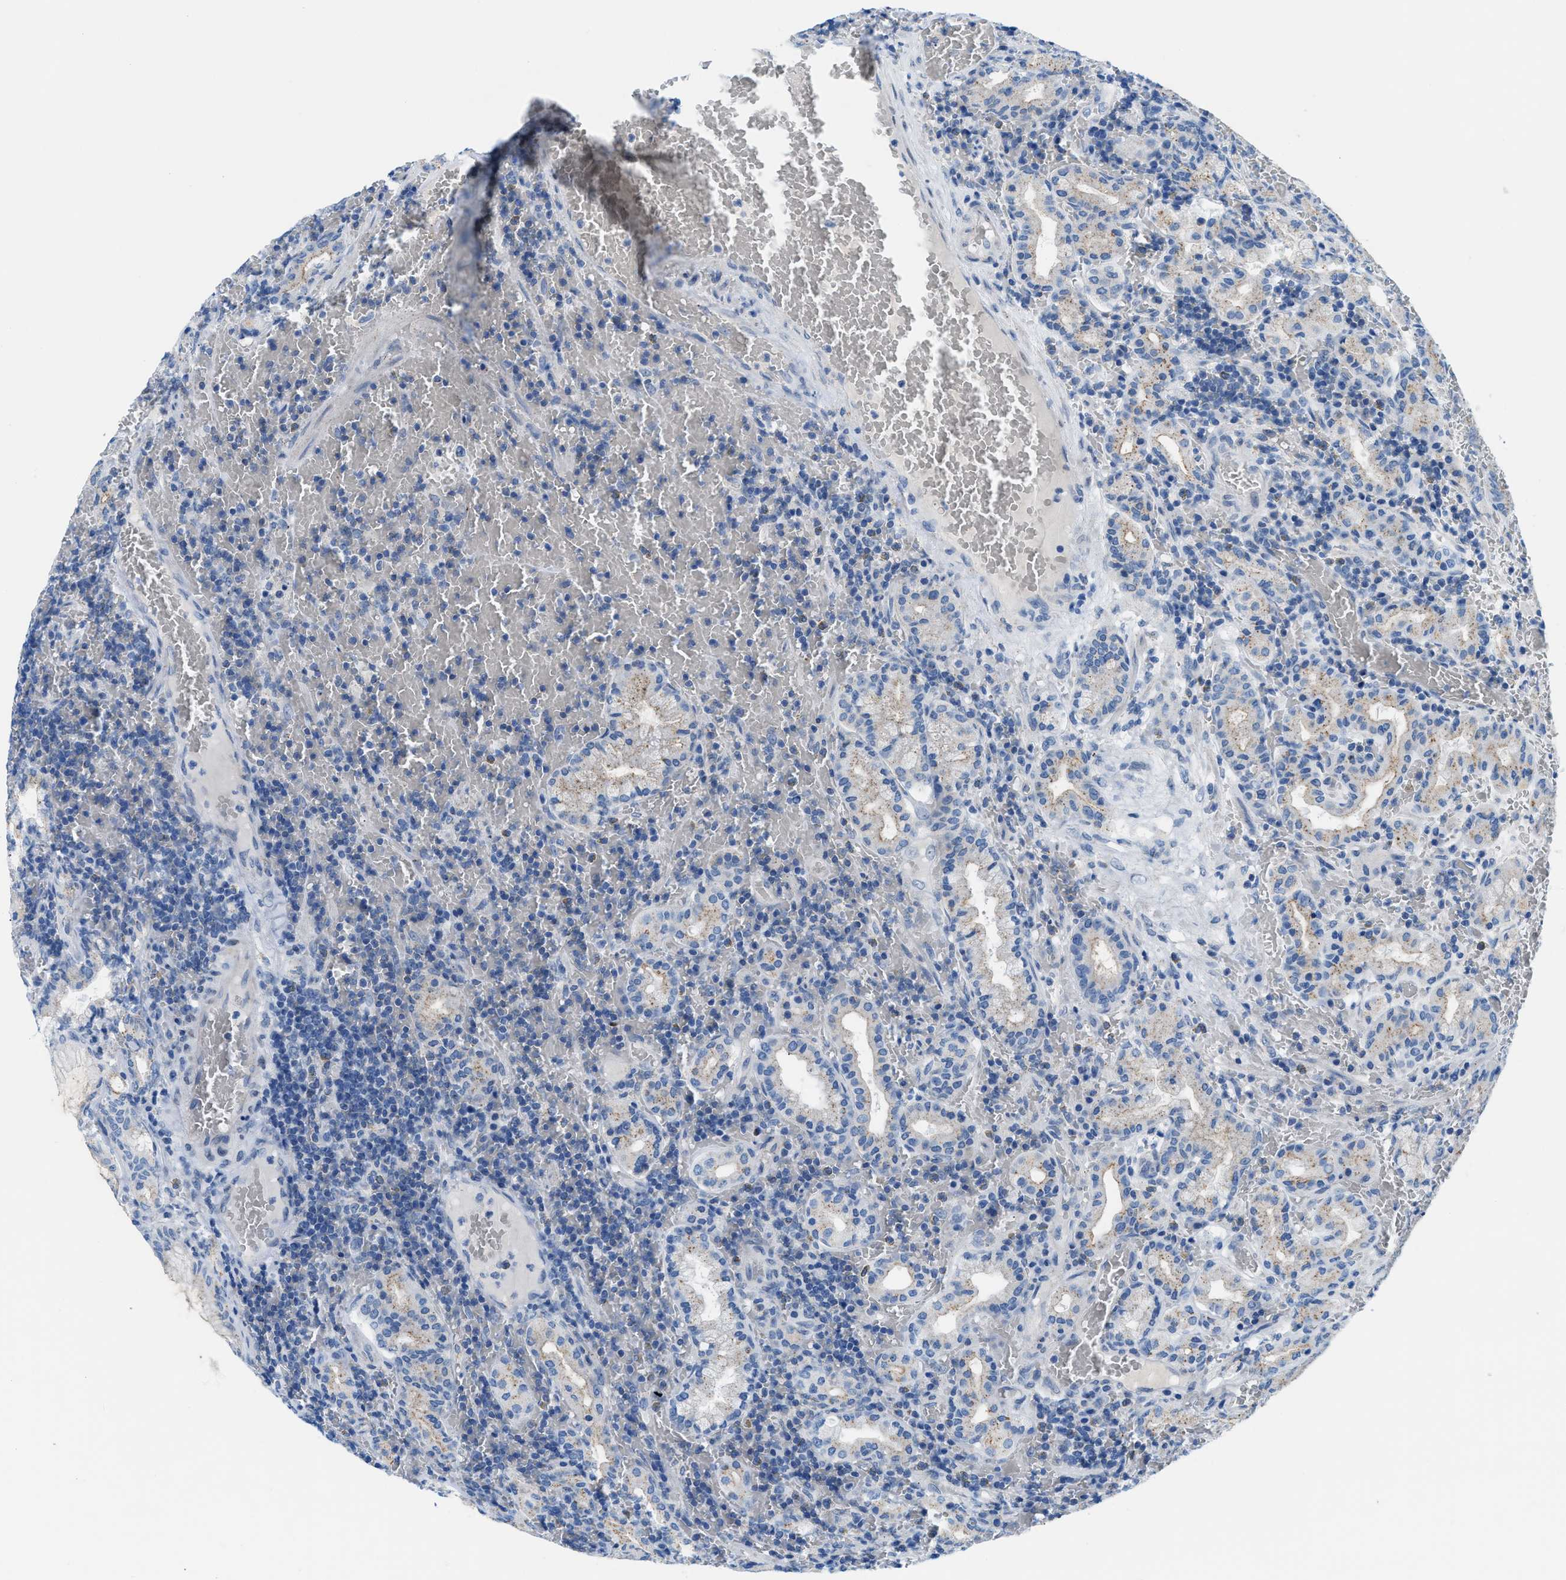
{"staining": {"intensity": "weak", "quantity": "<25%", "location": "cytoplasmic/membranous"}, "tissue": "stomach", "cell_type": "Glandular cells", "image_type": "normal", "snomed": [{"axis": "morphology", "description": "Normal tissue, NOS"}, {"axis": "morphology", "description": "Carcinoid, malignant, NOS"}, {"axis": "topography", "description": "Stomach, upper"}], "caption": "DAB (3,3'-diaminobenzidine) immunohistochemical staining of normal human stomach demonstrates no significant staining in glandular cells.", "gene": "FDCSP", "patient": {"sex": "male", "age": 39}}